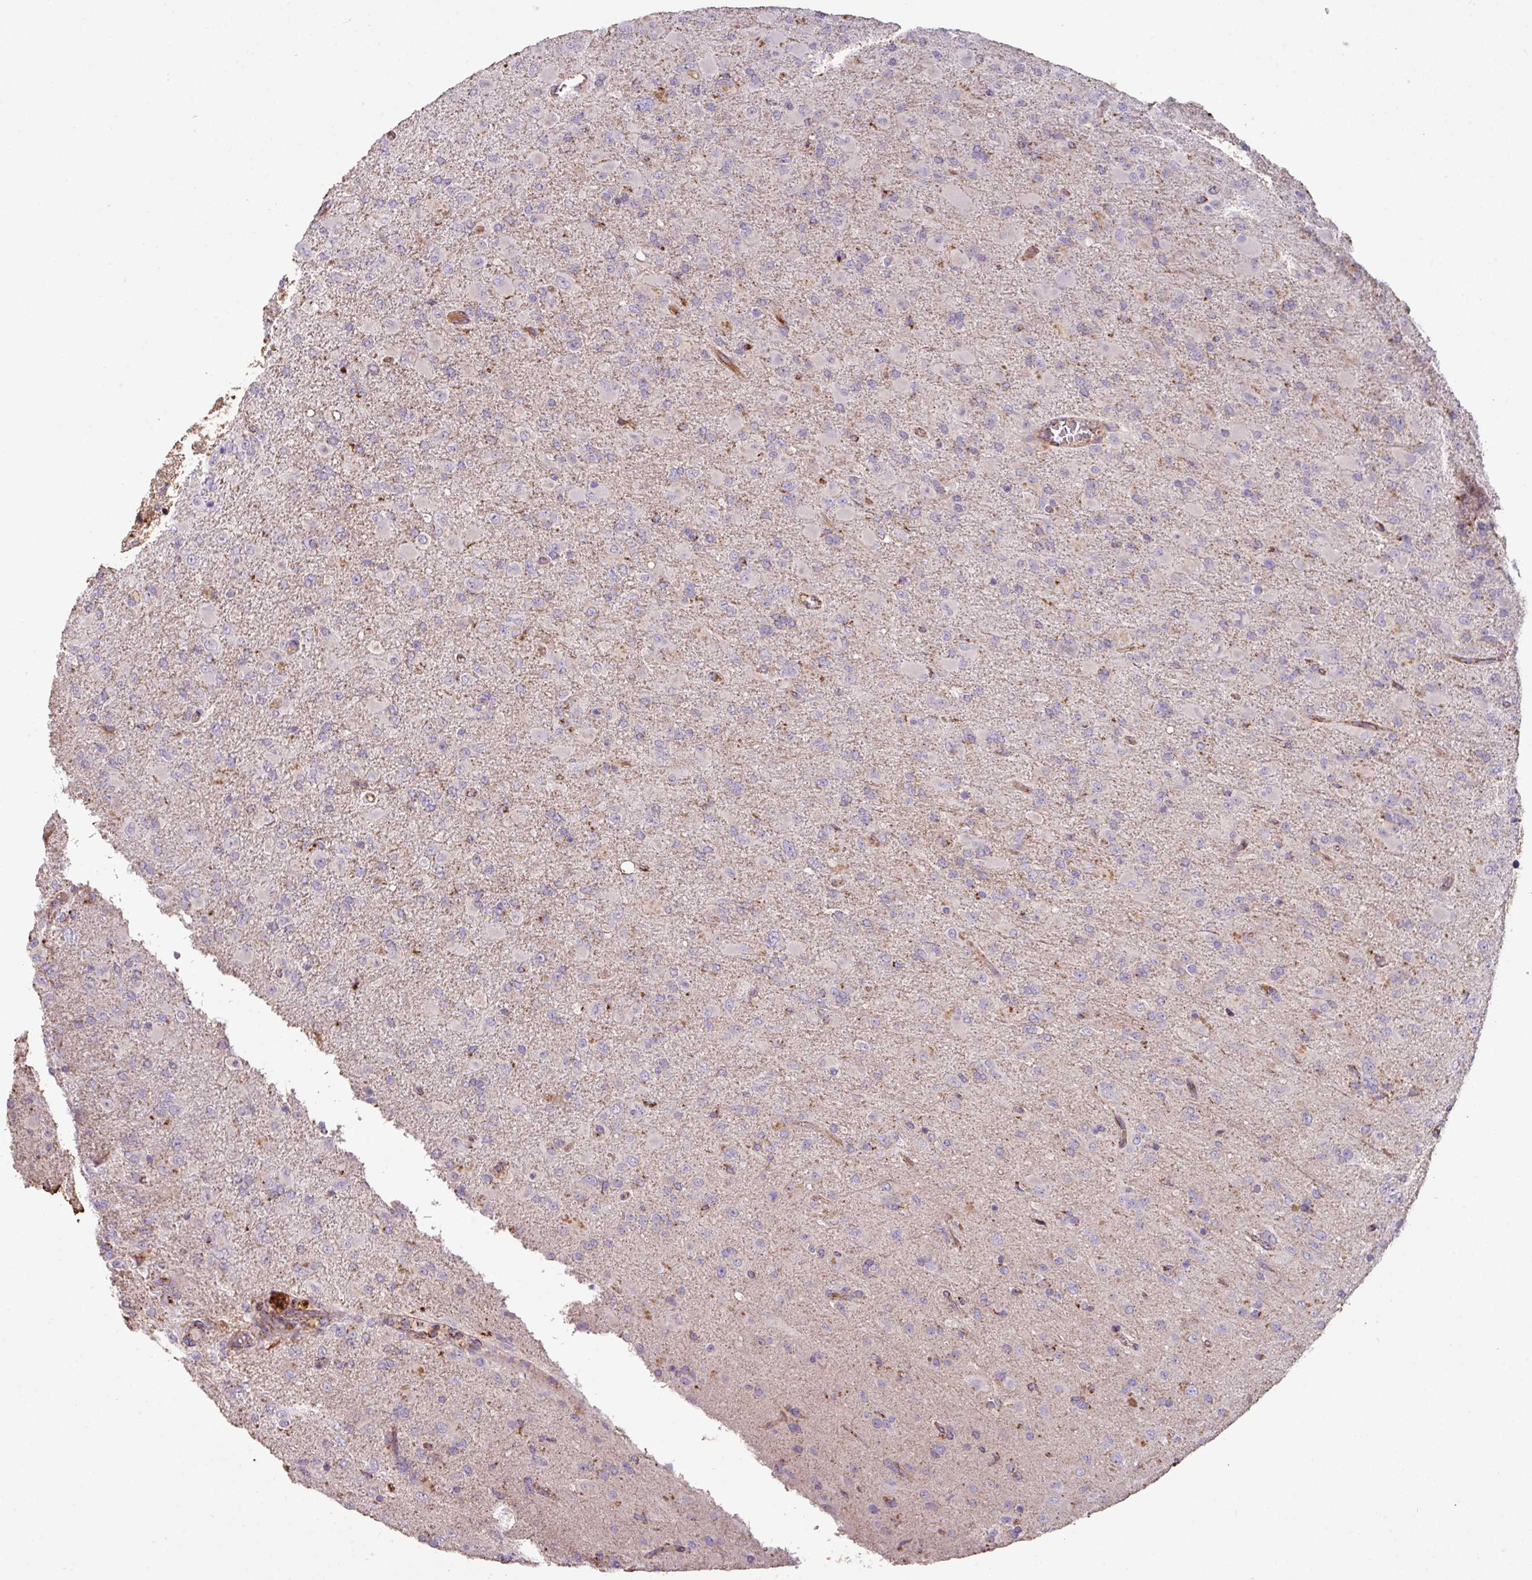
{"staining": {"intensity": "negative", "quantity": "none", "location": "none"}, "tissue": "glioma", "cell_type": "Tumor cells", "image_type": "cancer", "snomed": [{"axis": "morphology", "description": "Glioma, malignant, Low grade"}, {"axis": "topography", "description": "Brain"}], "caption": "IHC of human malignant glioma (low-grade) shows no staining in tumor cells.", "gene": "SQOR", "patient": {"sex": "male", "age": 65}}